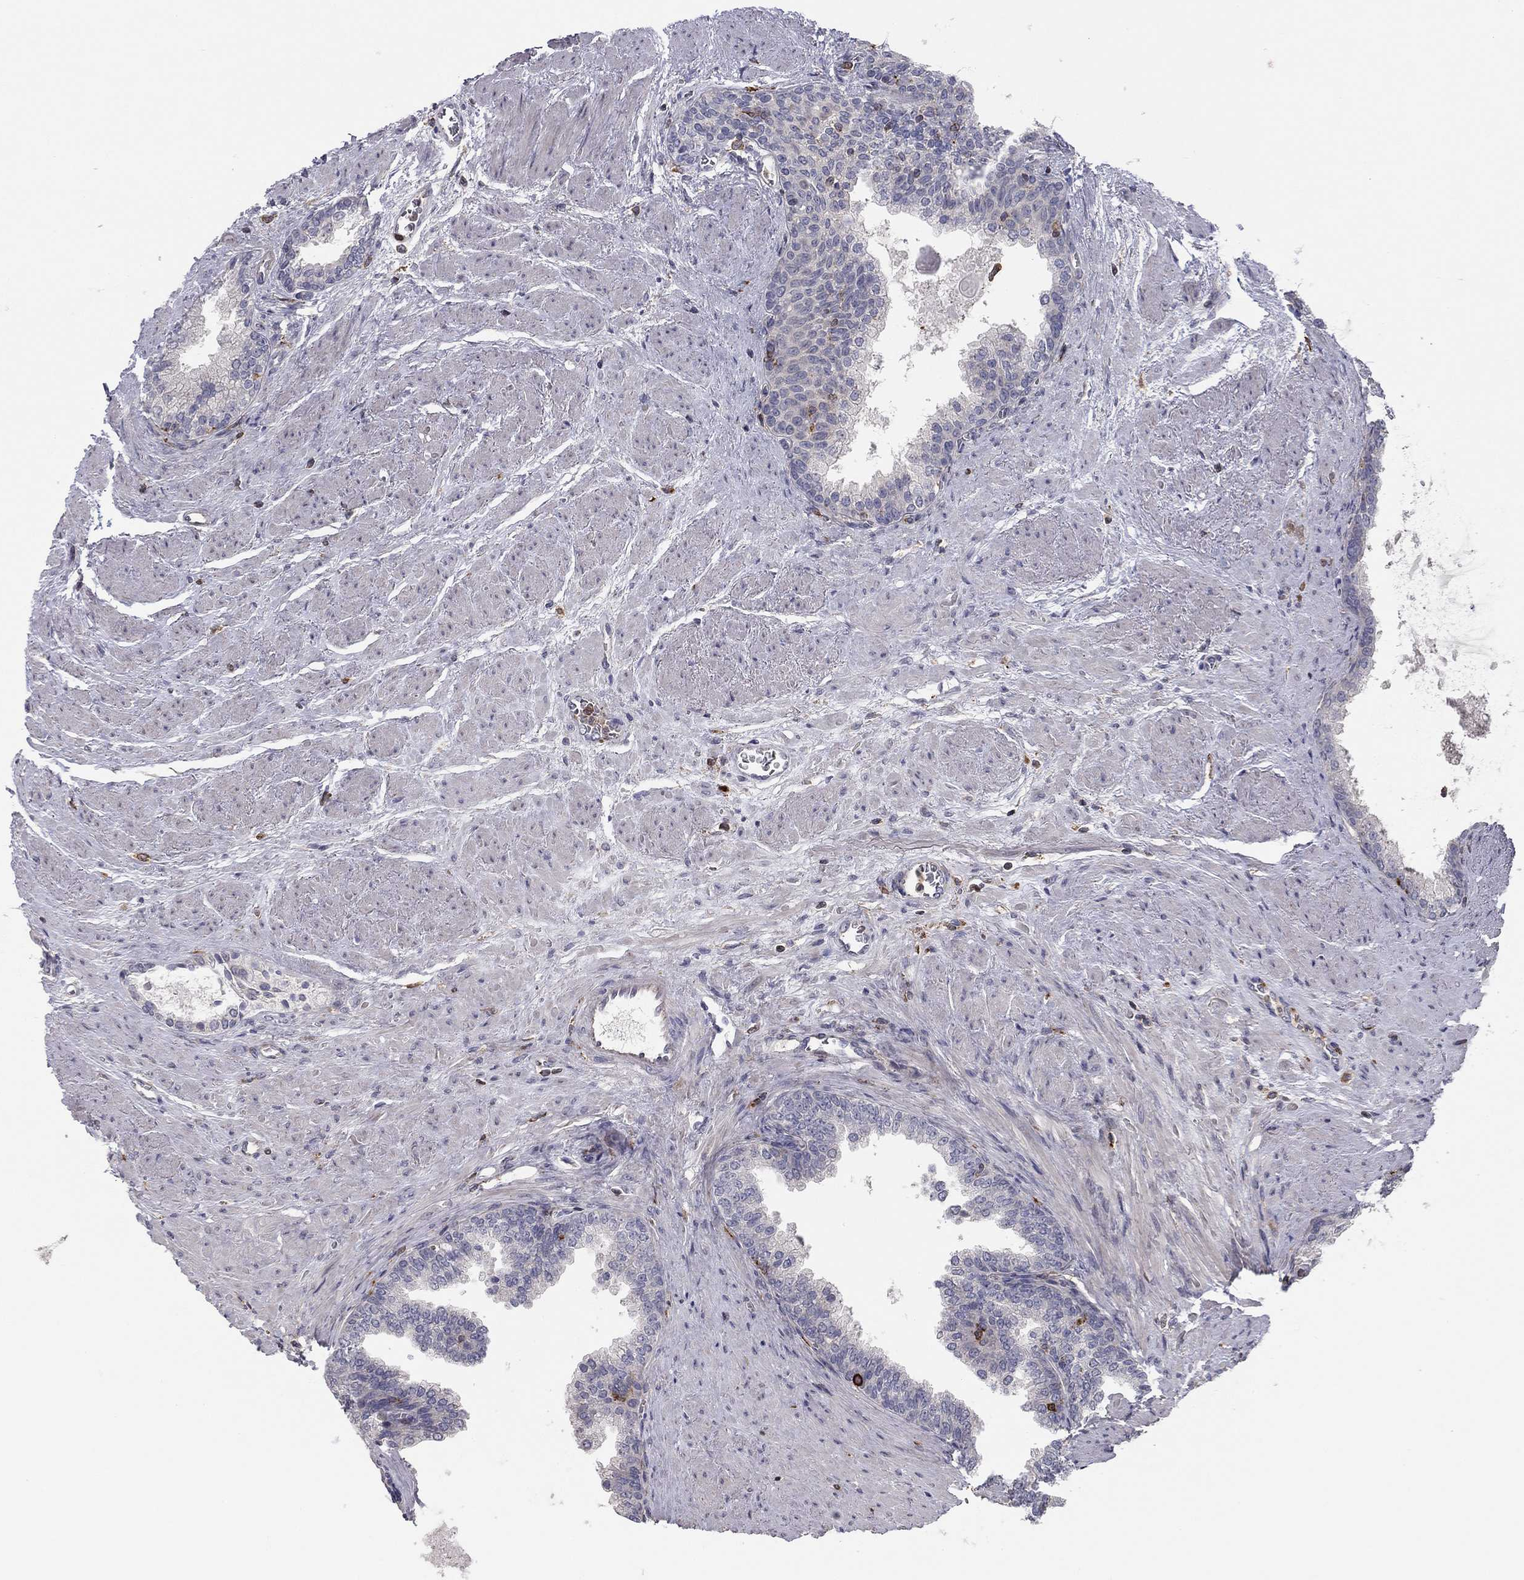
{"staining": {"intensity": "negative", "quantity": "none", "location": "none"}, "tissue": "prostate cancer", "cell_type": "Tumor cells", "image_type": "cancer", "snomed": [{"axis": "morphology", "description": "Adenocarcinoma, NOS"}, {"axis": "topography", "description": "Prostate and seminal vesicle, NOS"}, {"axis": "topography", "description": "Prostate"}], "caption": "Immunohistochemistry photomicrograph of human prostate adenocarcinoma stained for a protein (brown), which displays no expression in tumor cells.", "gene": "PLCB2", "patient": {"sex": "male", "age": 62}}